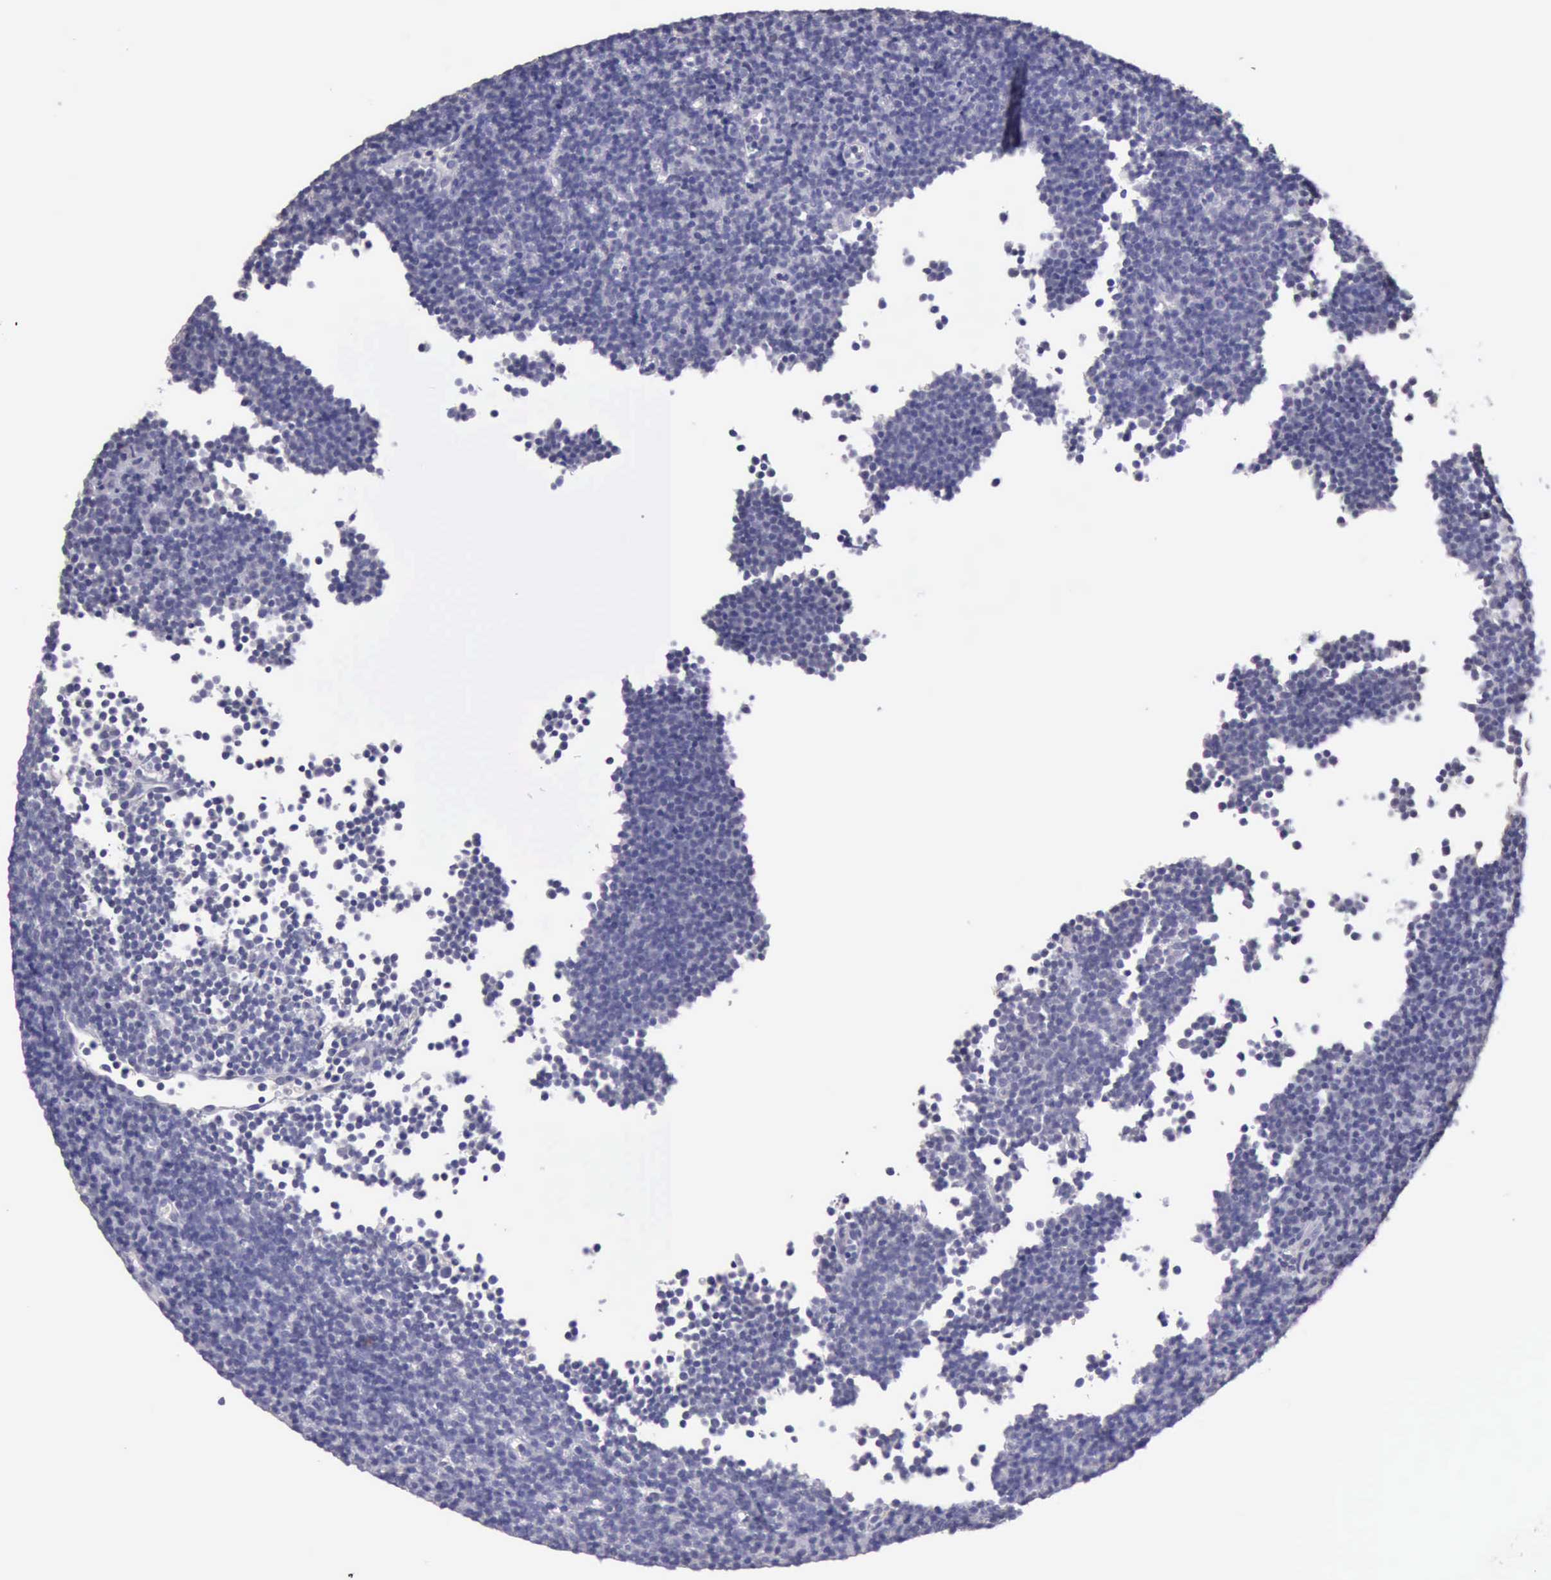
{"staining": {"intensity": "negative", "quantity": "none", "location": "none"}, "tissue": "lymphoma", "cell_type": "Tumor cells", "image_type": "cancer", "snomed": [{"axis": "morphology", "description": "Malignant lymphoma, non-Hodgkin's type, Low grade"}, {"axis": "topography", "description": "Lymph node"}], "caption": "IHC of human low-grade malignant lymphoma, non-Hodgkin's type shows no expression in tumor cells. (DAB (3,3'-diaminobenzidine) immunohistochemistry with hematoxylin counter stain).", "gene": "KCND1", "patient": {"sex": "male", "age": 57}}